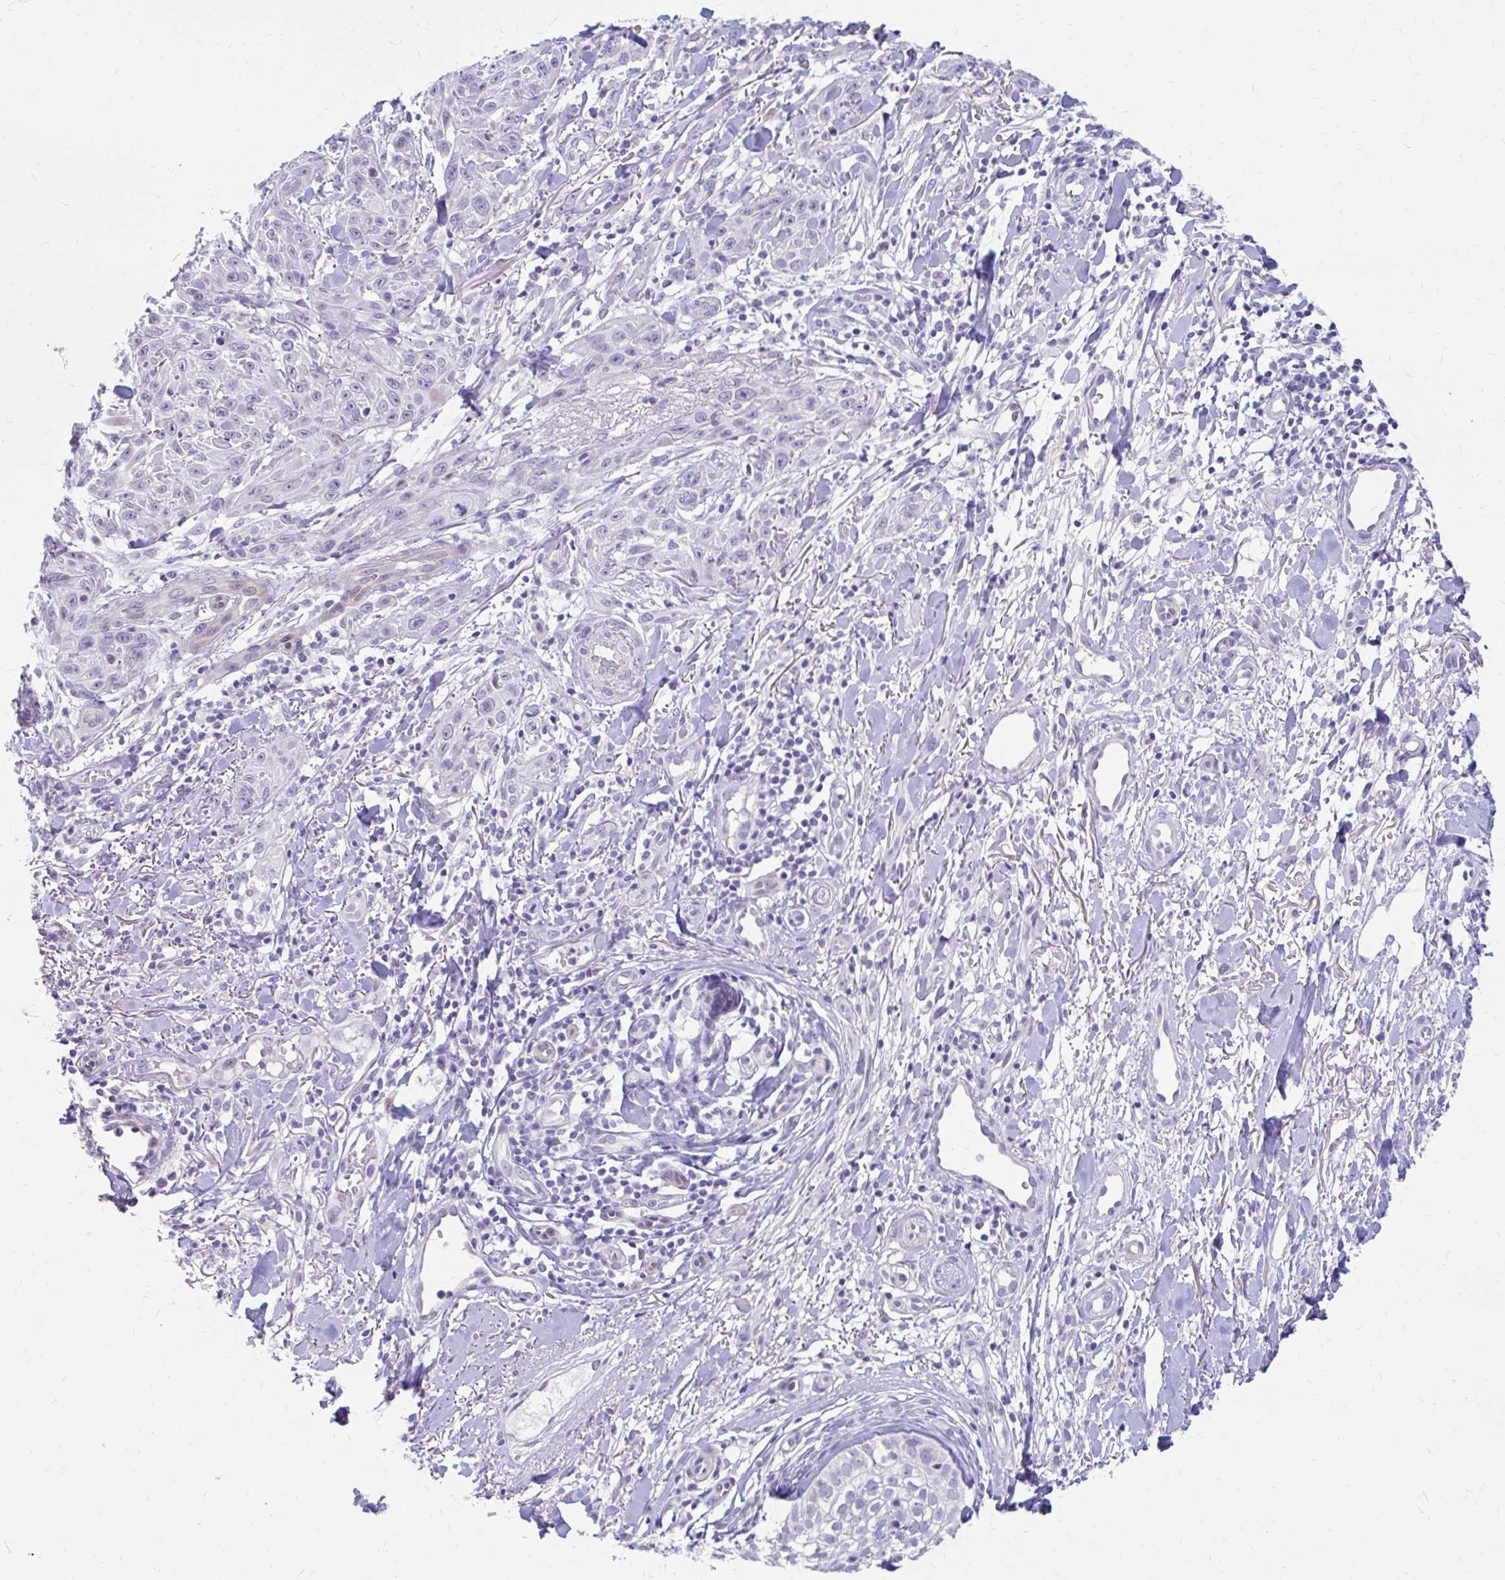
{"staining": {"intensity": "negative", "quantity": "none", "location": "none"}, "tissue": "skin cancer", "cell_type": "Tumor cells", "image_type": "cancer", "snomed": [{"axis": "morphology", "description": "Squamous cell carcinoma, NOS"}, {"axis": "topography", "description": "Skin"}], "caption": "Immunohistochemistry photomicrograph of human squamous cell carcinoma (skin) stained for a protein (brown), which exhibits no staining in tumor cells.", "gene": "RGS16", "patient": {"sex": "male", "age": 86}}